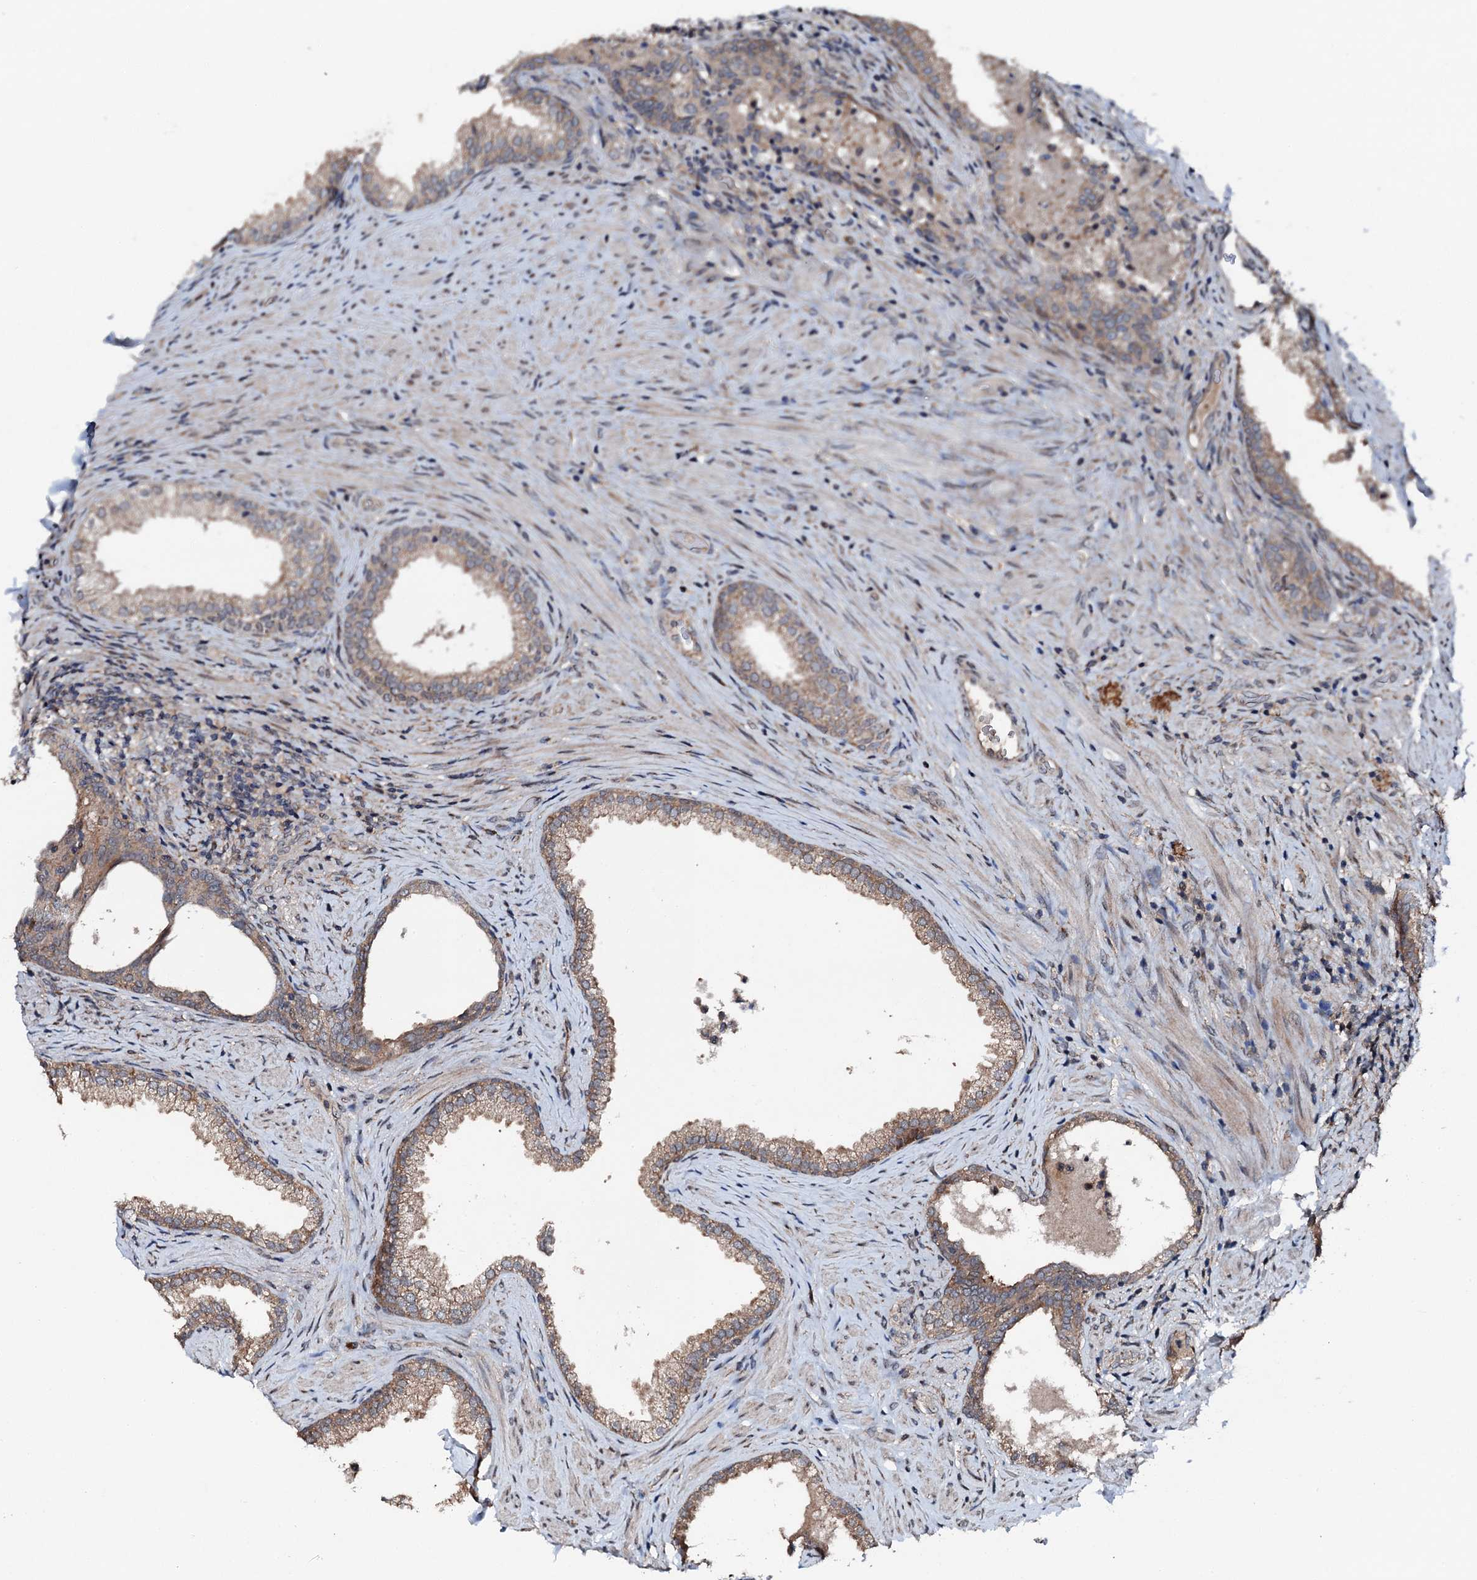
{"staining": {"intensity": "moderate", "quantity": ">75%", "location": "cytoplasmic/membranous"}, "tissue": "prostate", "cell_type": "Glandular cells", "image_type": "normal", "snomed": [{"axis": "morphology", "description": "Normal tissue, NOS"}, {"axis": "topography", "description": "Prostate"}], "caption": "An image of human prostate stained for a protein demonstrates moderate cytoplasmic/membranous brown staining in glandular cells. Immunohistochemistry stains the protein of interest in brown and the nuclei are stained blue.", "gene": "FLYWCH1", "patient": {"sex": "male", "age": 76}}